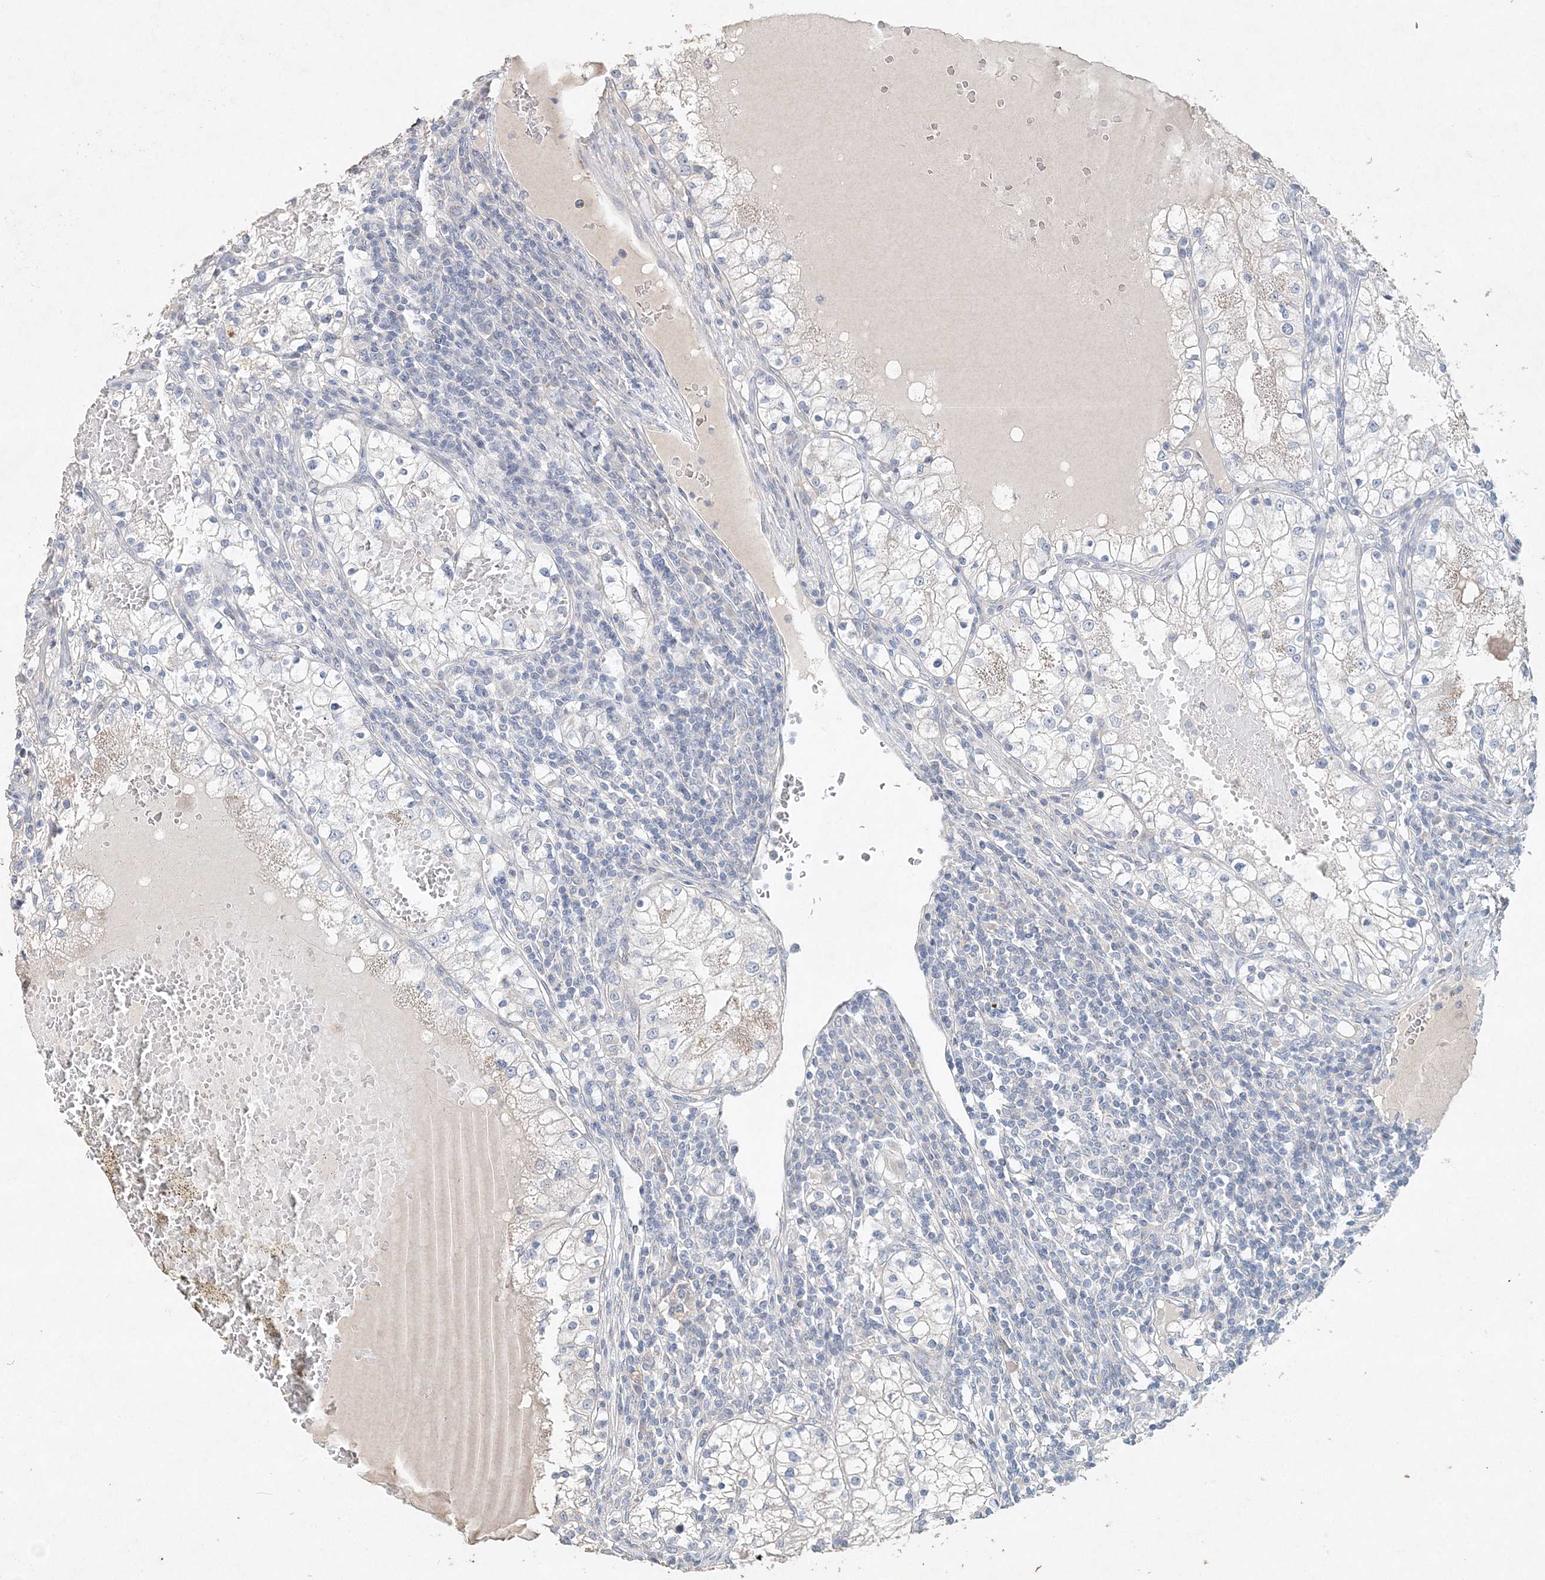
{"staining": {"intensity": "negative", "quantity": "none", "location": "none"}, "tissue": "renal cancer", "cell_type": "Tumor cells", "image_type": "cancer", "snomed": [{"axis": "morphology", "description": "Normal tissue, NOS"}, {"axis": "morphology", "description": "Adenocarcinoma, NOS"}, {"axis": "topography", "description": "Kidney"}], "caption": "A high-resolution histopathology image shows immunohistochemistry staining of renal adenocarcinoma, which displays no significant staining in tumor cells.", "gene": "DNAH5", "patient": {"sex": "male", "age": 68}}